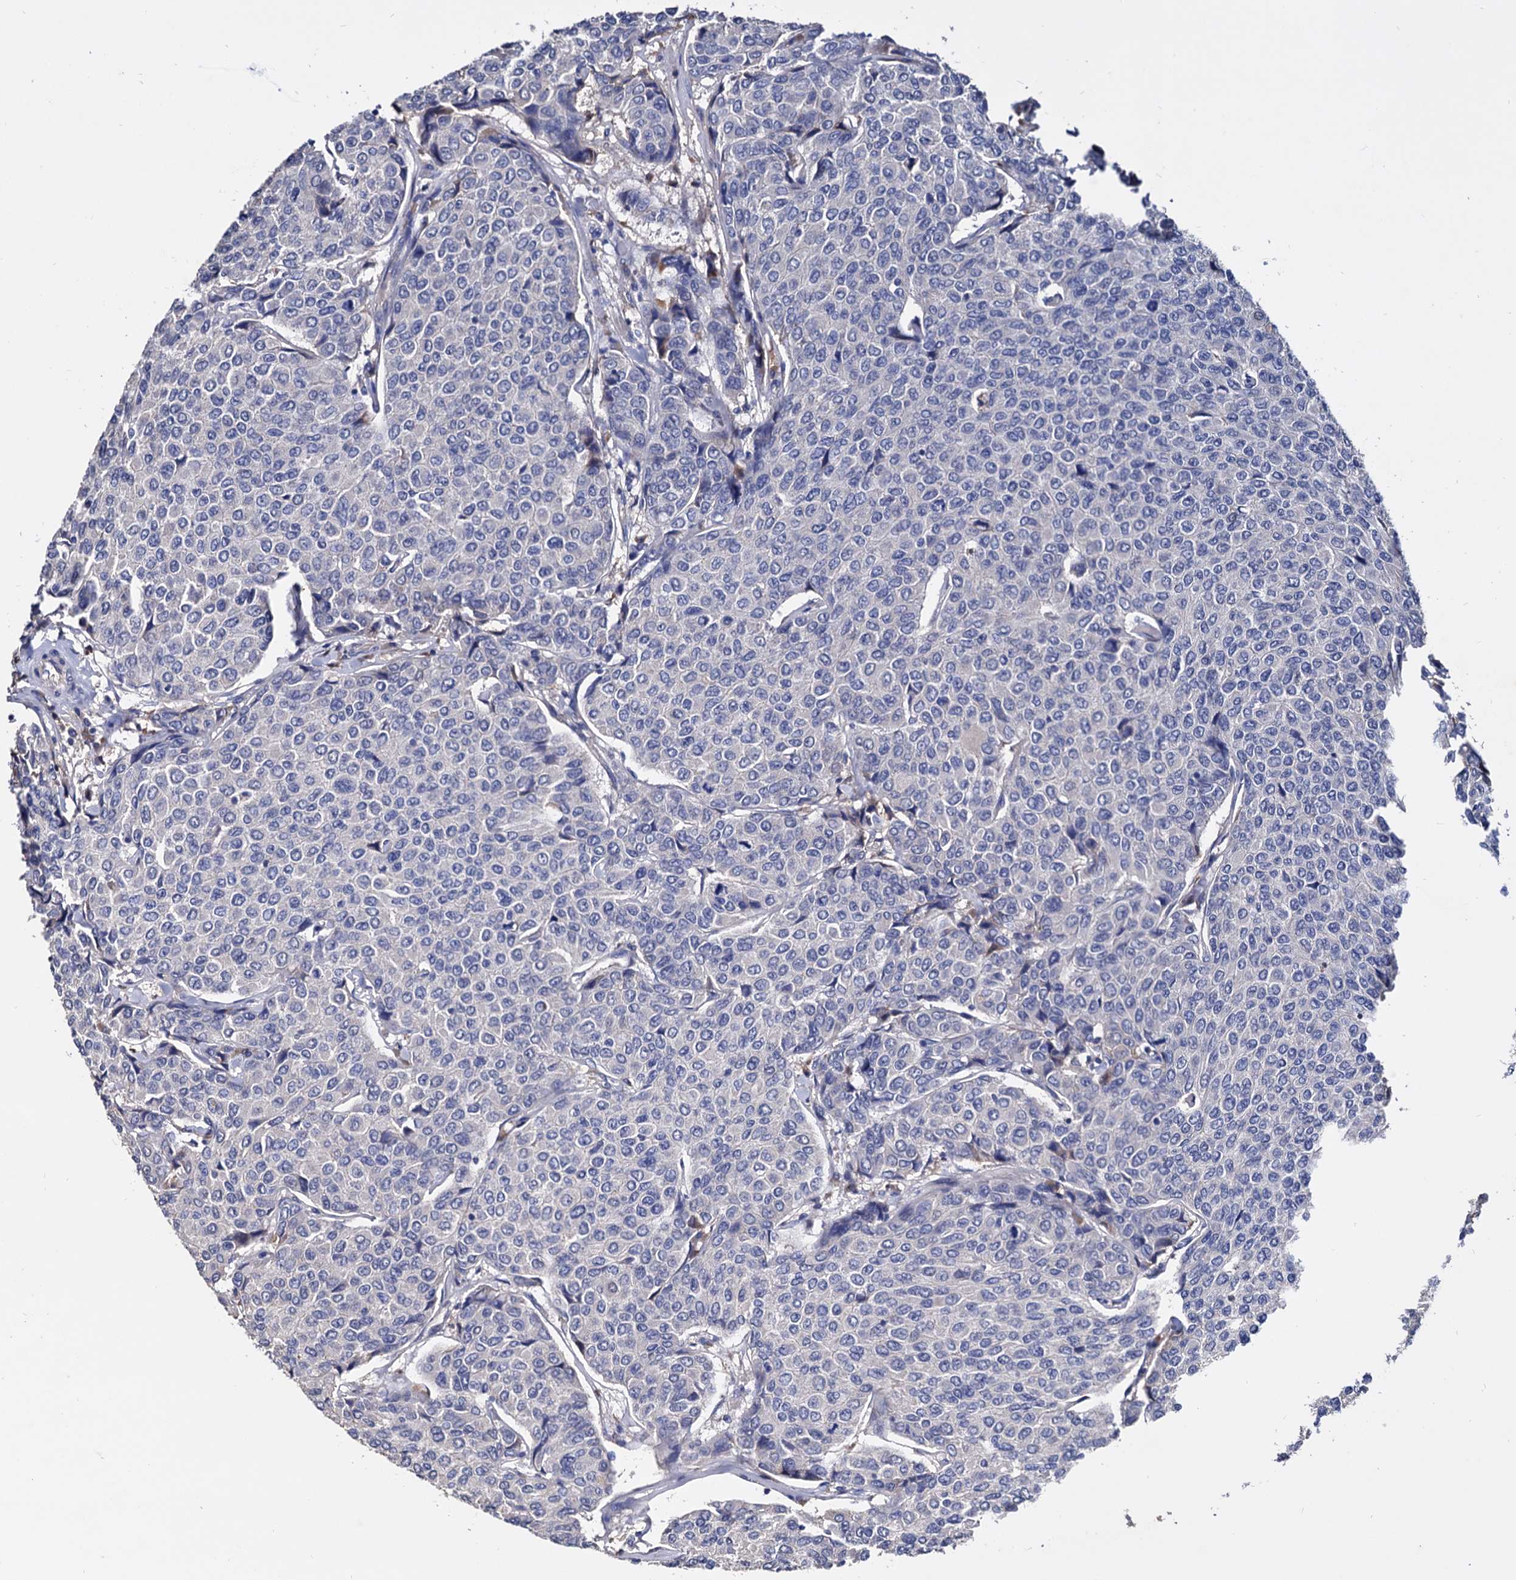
{"staining": {"intensity": "negative", "quantity": "none", "location": "none"}, "tissue": "breast cancer", "cell_type": "Tumor cells", "image_type": "cancer", "snomed": [{"axis": "morphology", "description": "Duct carcinoma"}, {"axis": "topography", "description": "Breast"}], "caption": "DAB (3,3'-diaminobenzidine) immunohistochemical staining of human breast invasive ductal carcinoma shows no significant staining in tumor cells. Nuclei are stained in blue.", "gene": "NPAS4", "patient": {"sex": "female", "age": 55}}